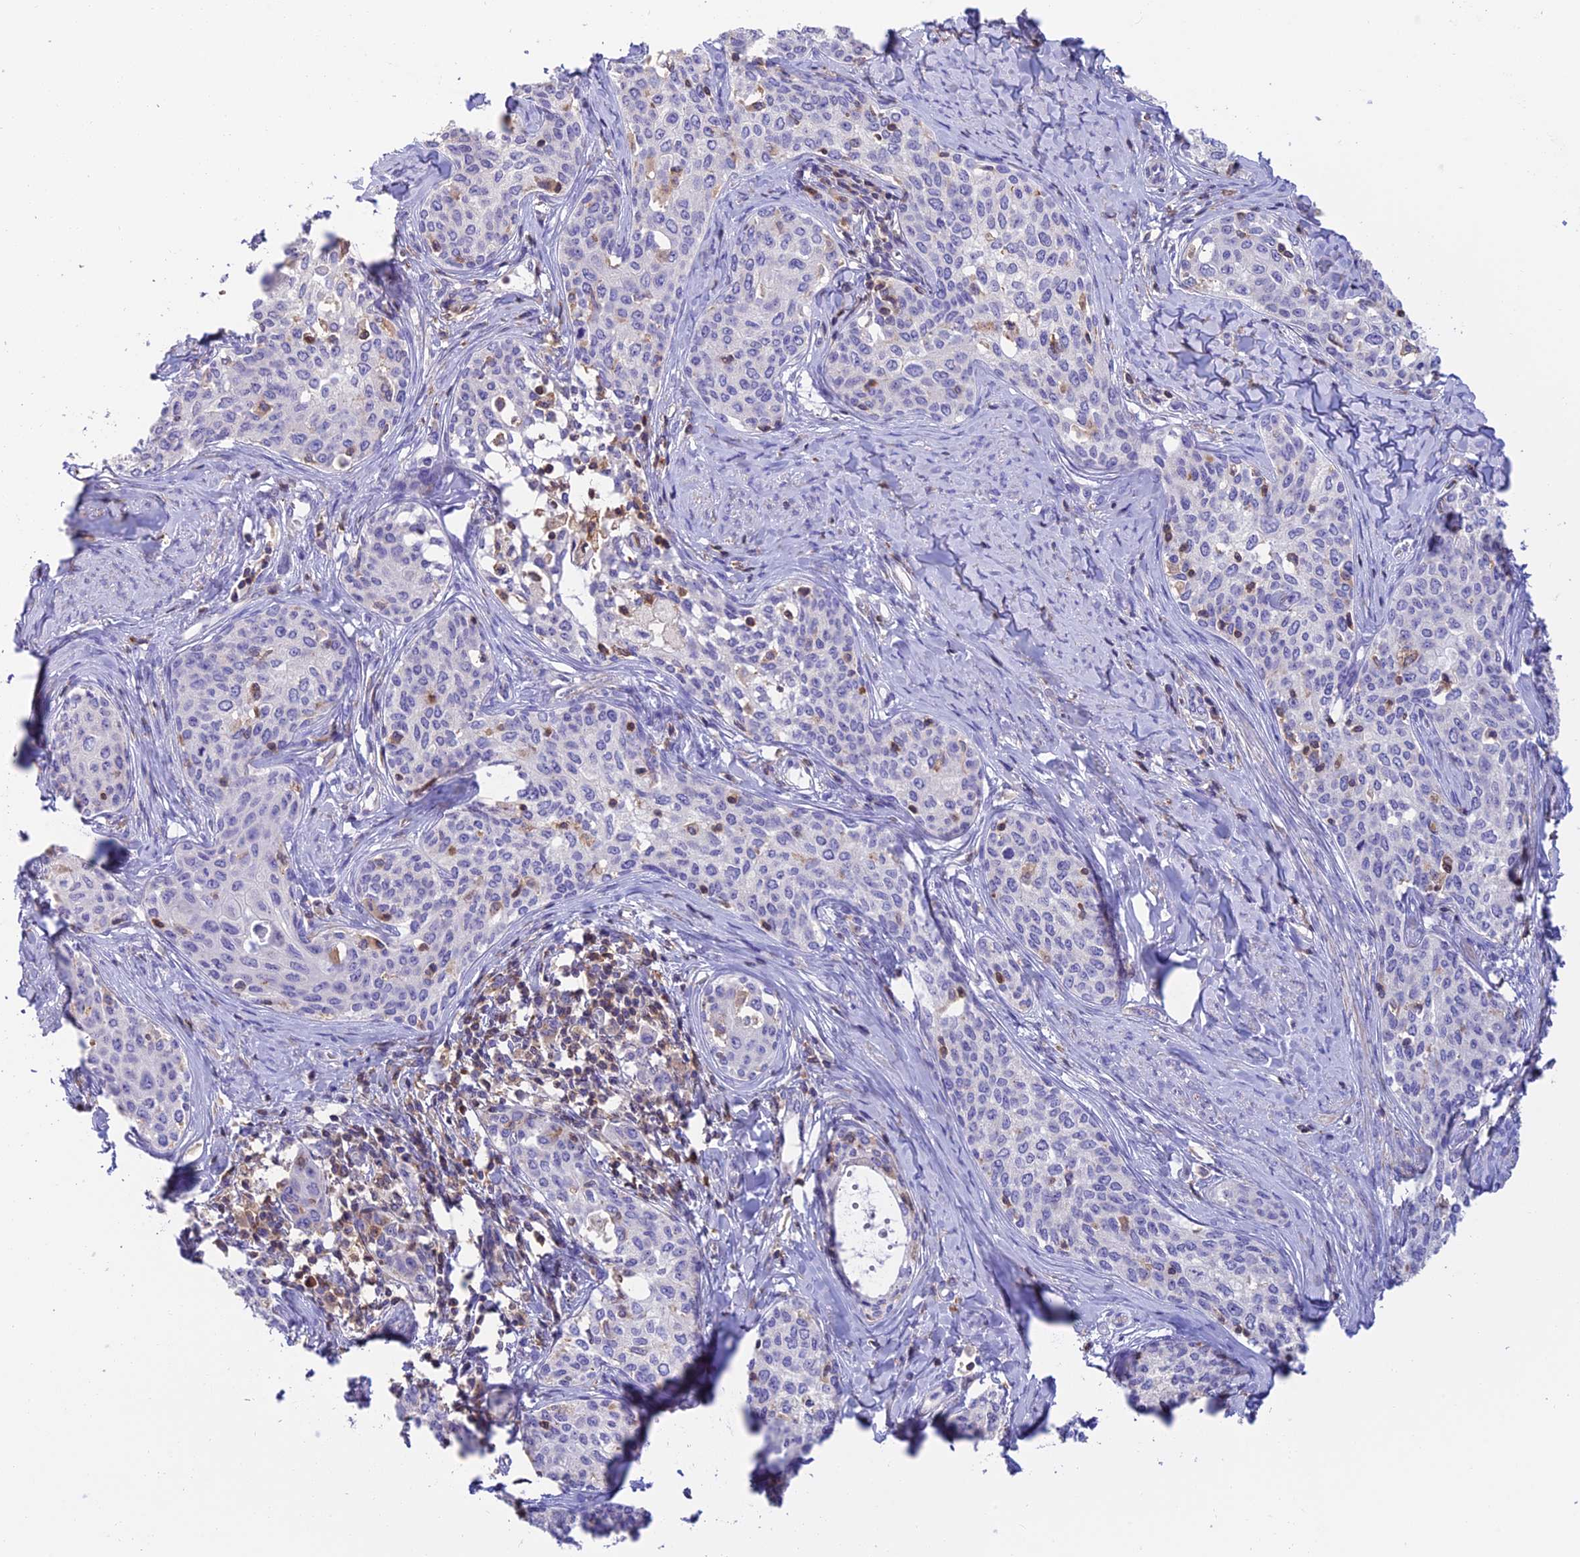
{"staining": {"intensity": "negative", "quantity": "none", "location": "none"}, "tissue": "cervical cancer", "cell_type": "Tumor cells", "image_type": "cancer", "snomed": [{"axis": "morphology", "description": "Squamous cell carcinoma, NOS"}, {"axis": "morphology", "description": "Adenocarcinoma, NOS"}, {"axis": "topography", "description": "Cervix"}], "caption": "Tumor cells are negative for protein expression in human adenocarcinoma (cervical).", "gene": "LPXN", "patient": {"sex": "female", "age": 52}}